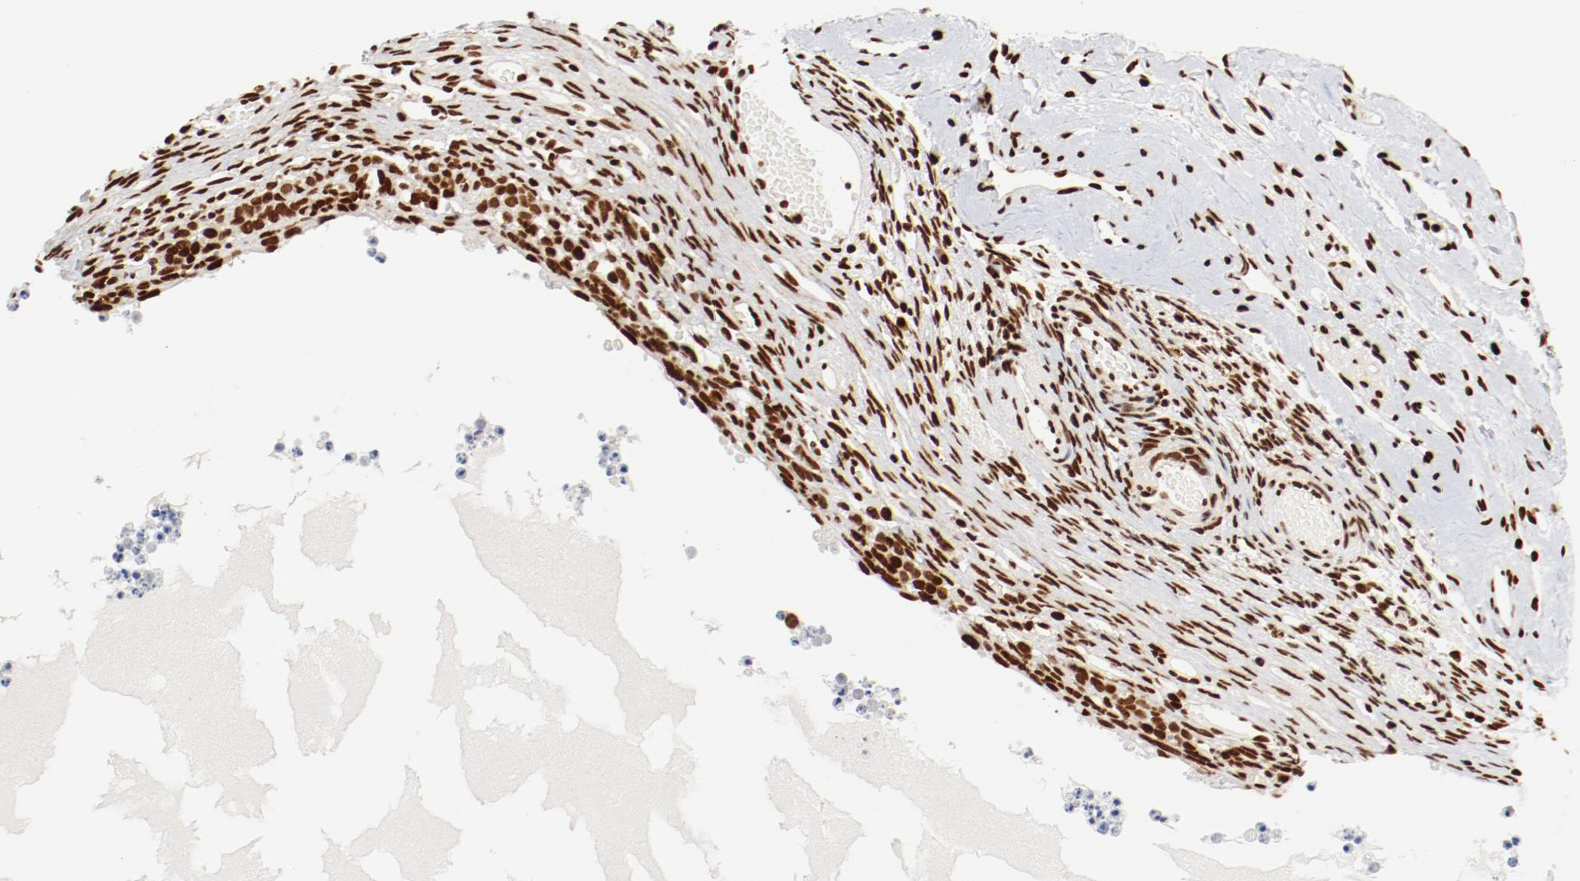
{"staining": {"intensity": "strong", "quantity": ">75%", "location": "nuclear"}, "tissue": "ovary", "cell_type": "Ovarian stroma cells", "image_type": "normal", "snomed": [{"axis": "morphology", "description": "Normal tissue, NOS"}, {"axis": "topography", "description": "Ovary"}], "caption": "Immunohistochemistry (IHC) (DAB (3,3'-diaminobenzidine)) staining of benign ovary shows strong nuclear protein positivity in about >75% of ovarian stroma cells.", "gene": "CTBP1", "patient": {"sex": "female", "age": 35}}